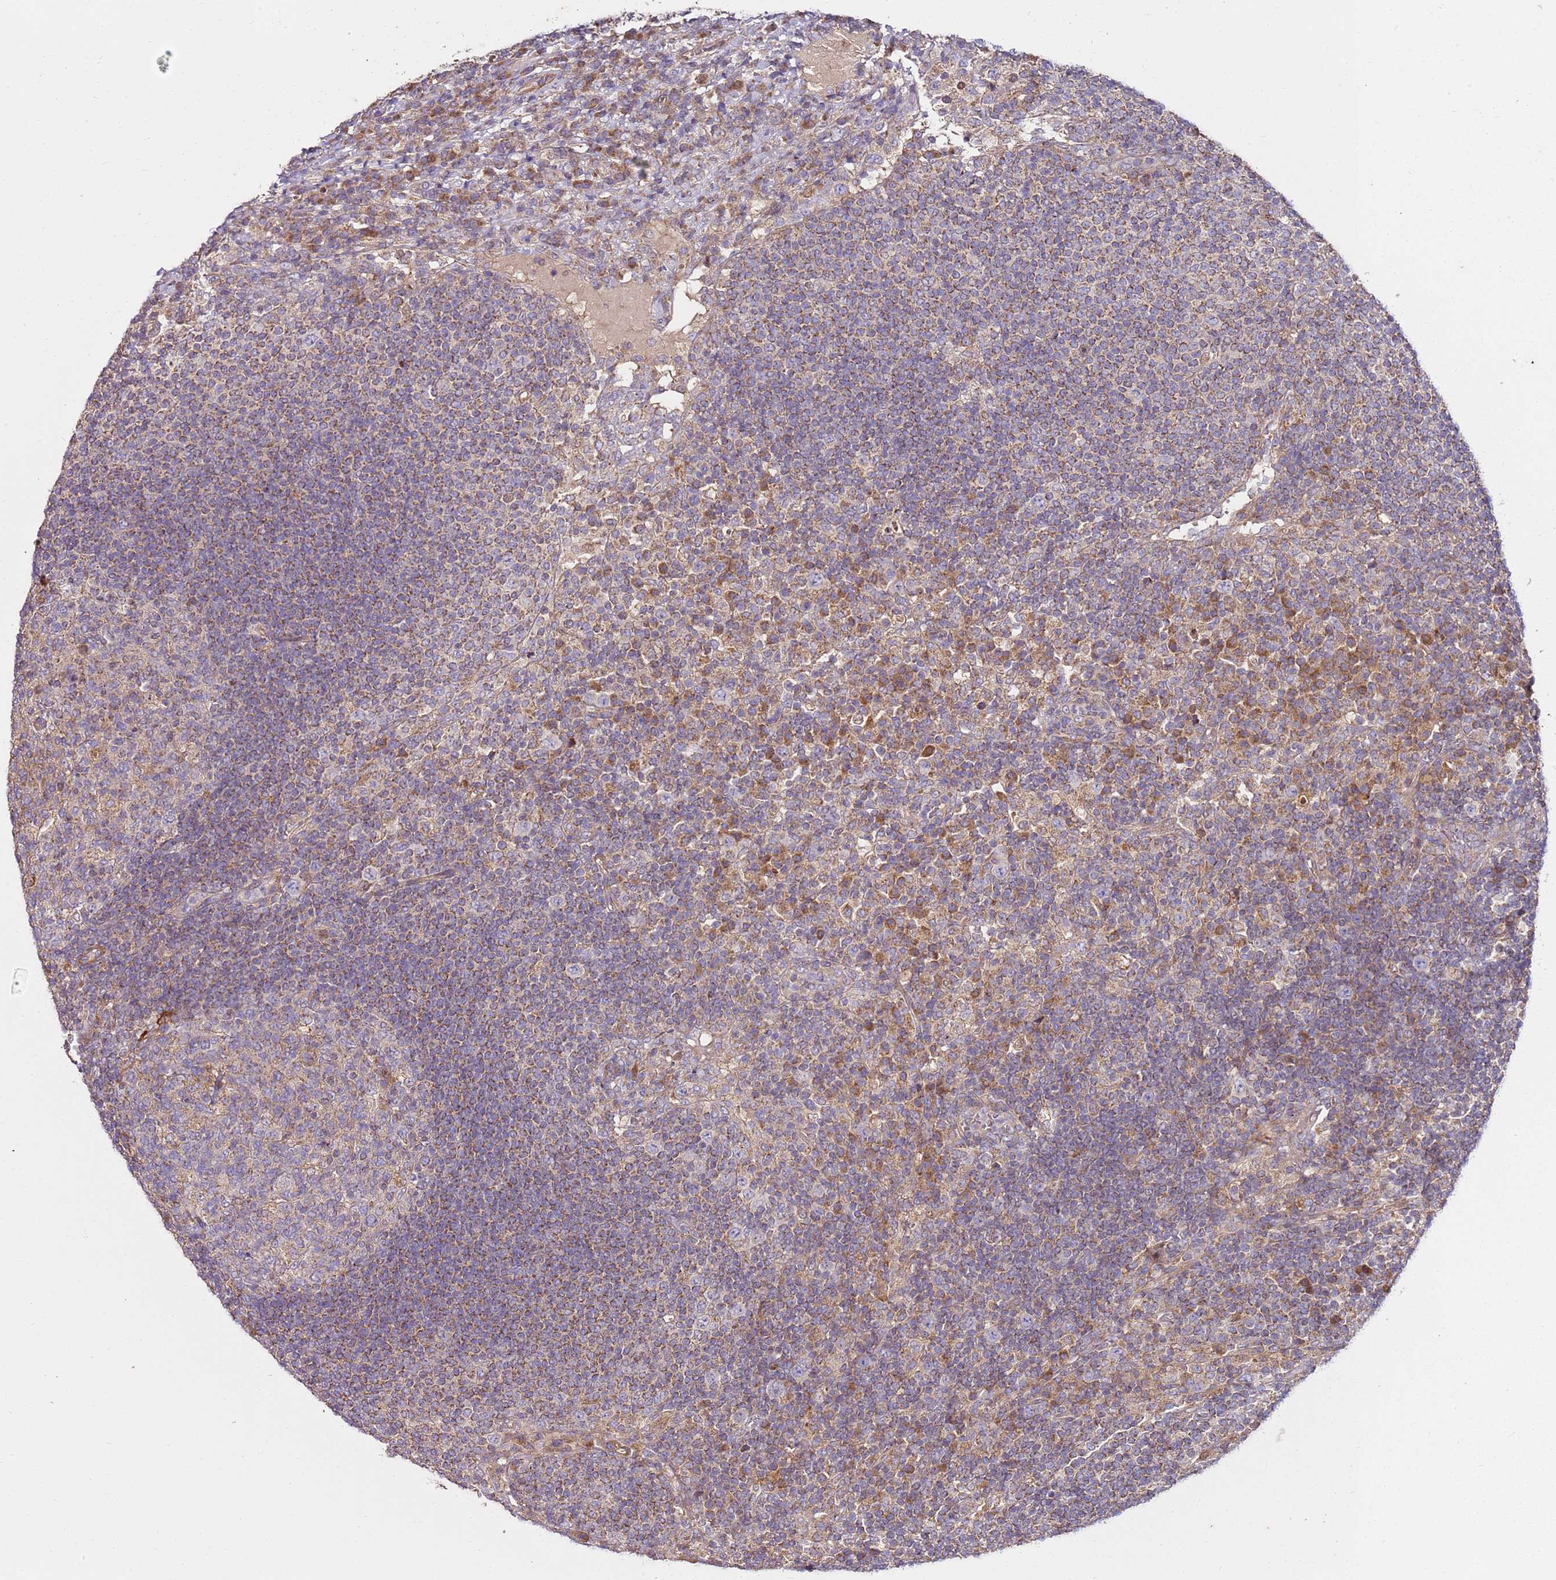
{"staining": {"intensity": "weak", "quantity": "<25%", "location": "cytoplasmic/membranous"}, "tissue": "lymph node", "cell_type": "Germinal center cells", "image_type": "normal", "snomed": [{"axis": "morphology", "description": "Normal tissue, NOS"}, {"axis": "topography", "description": "Lymph node"}], "caption": "Unremarkable lymph node was stained to show a protein in brown. There is no significant expression in germinal center cells. (Brightfield microscopy of DAB (3,3'-diaminobenzidine) immunohistochemistry at high magnification).", "gene": "KRTAP21", "patient": {"sex": "female", "age": 53}}